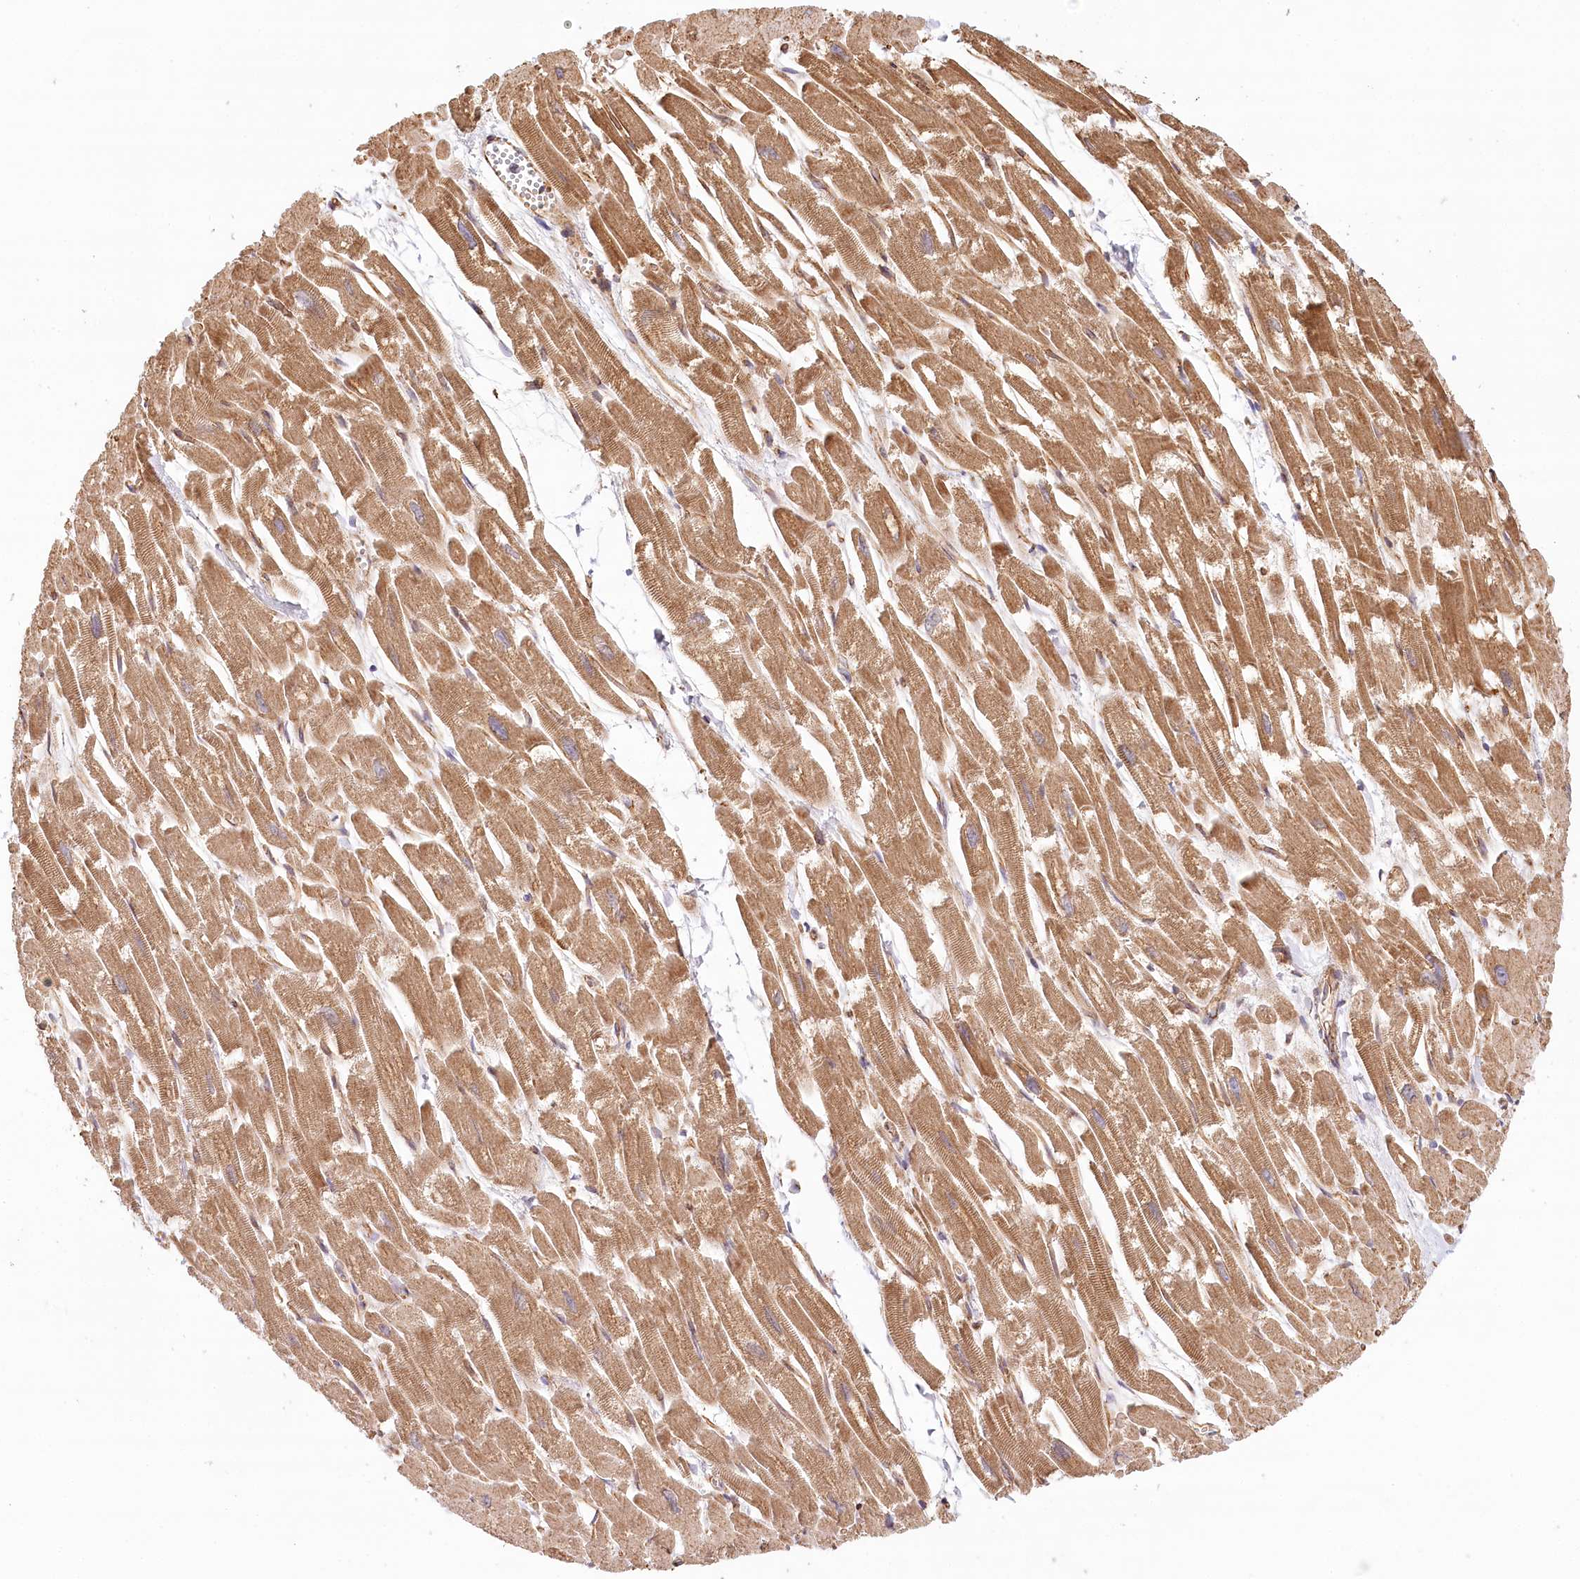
{"staining": {"intensity": "moderate", "quantity": ">75%", "location": "cytoplasmic/membranous"}, "tissue": "heart muscle", "cell_type": "Cardiomyocytes", "image_type": "normal", "snomed": [{"axis": "morphology", "description": "Normal tissue, NOS"}, {"axis": "topography", "description": "Heart"}], "caption": "Brown immunohistochemical staining in unremarkable human heart muscle exhibits moderate cytoplasmic/membranous expression in approximately >75% of cardiomyocytes.", "gene": "UMPS", "patient": {"sex": "male", "age": 54}}